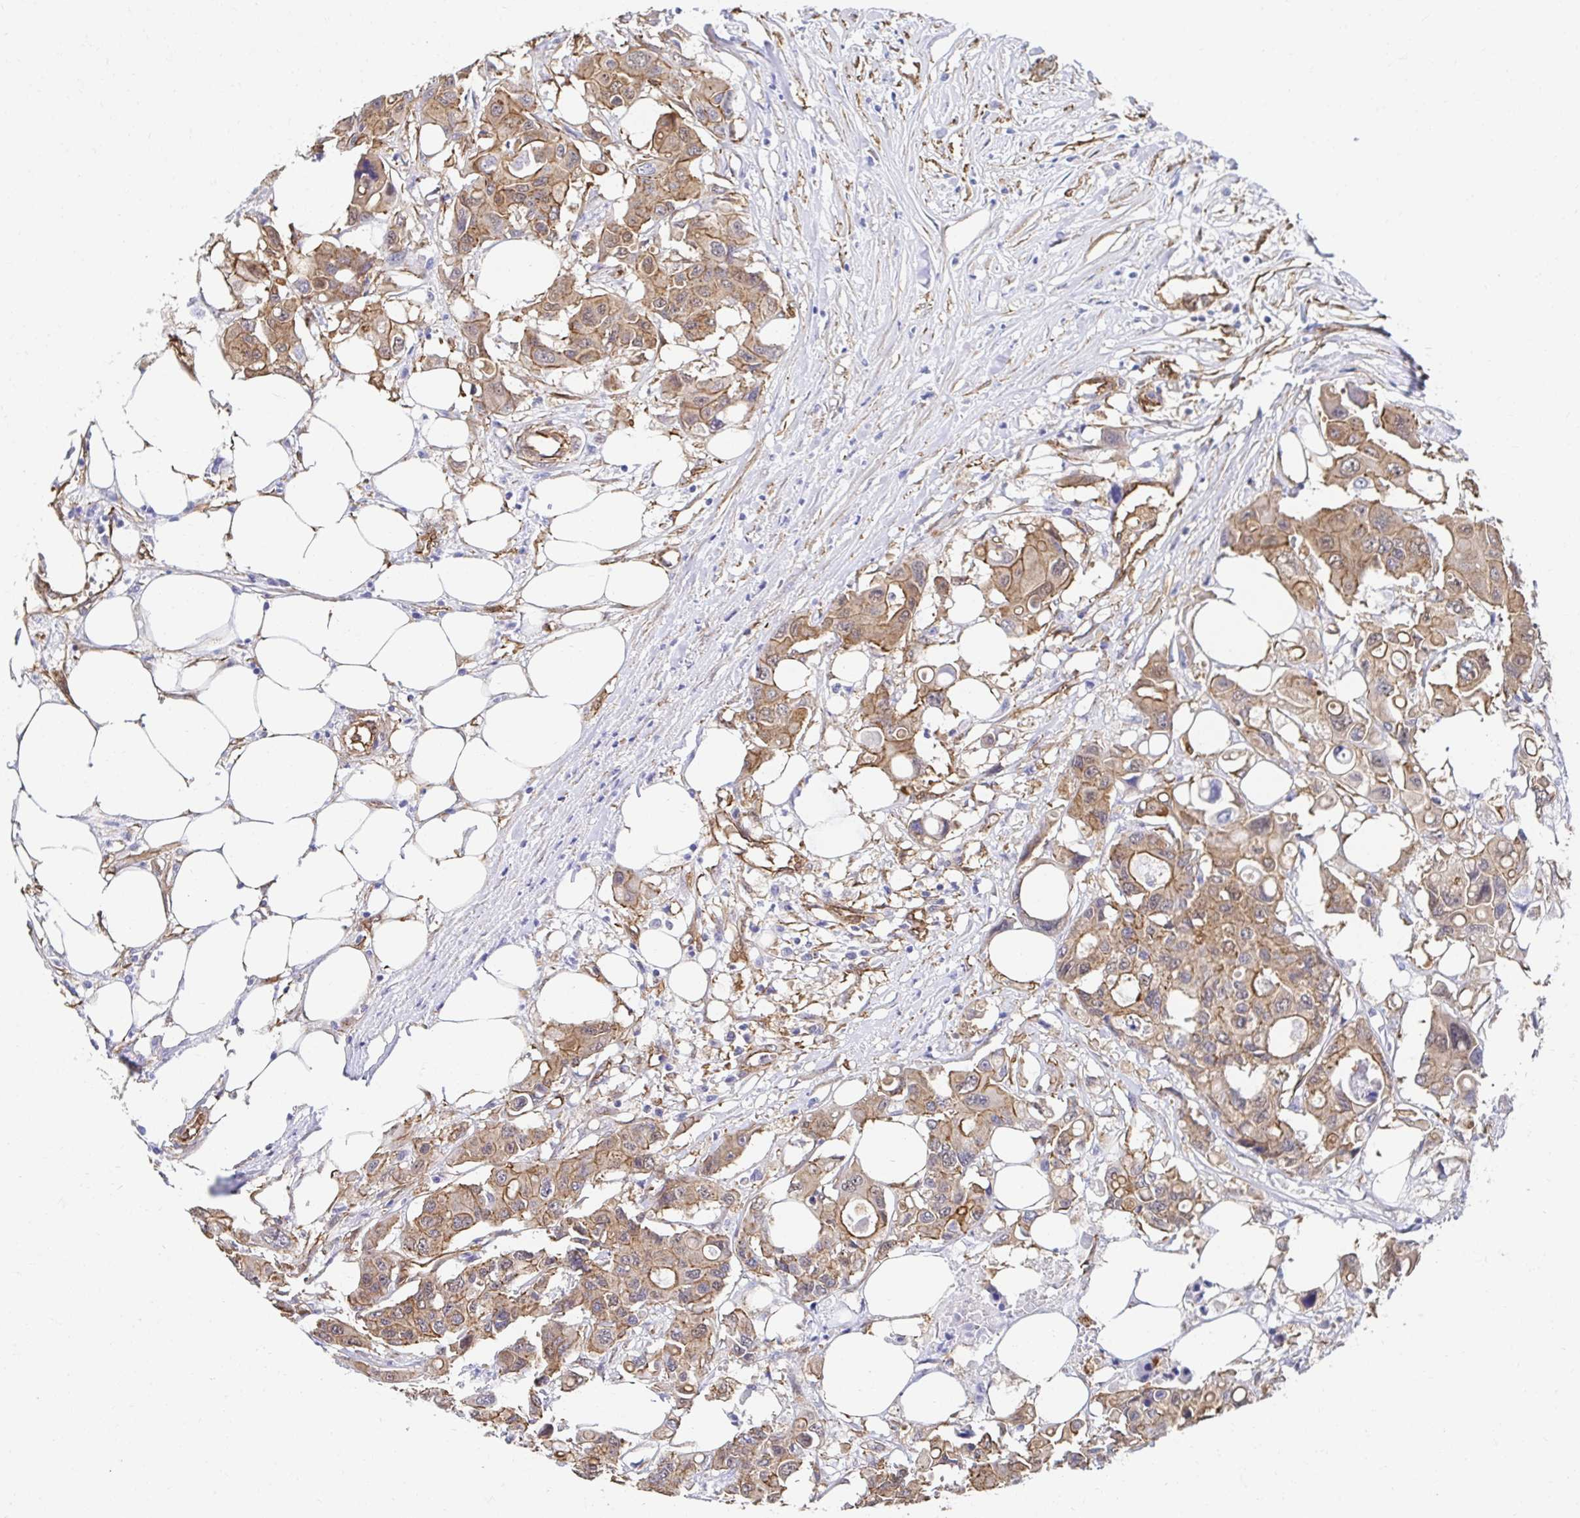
{"staining": {"intensity": "moderate", "quantity": ">75%", "location": "cytoplasmic/membranous"}, "tissue": "colorectal cancer", "cell_type": "Tumor cells", "image_type": "cancer", "snomed": [{"axis": "morphology", "description": "Adenocarcinoma, NOS"}, {"axis": "topography", "description": "Colon"}], "caption": "IHC (DAB (3,3'-diaminobenzidine)) staining of human adenocarcinoma (colorectal) shows moderate cytoplasmic/membranous protein expression in about >75% of tumor cells.", "gene": "CTTN", "patient": {"sex": "male", "age": 77}}